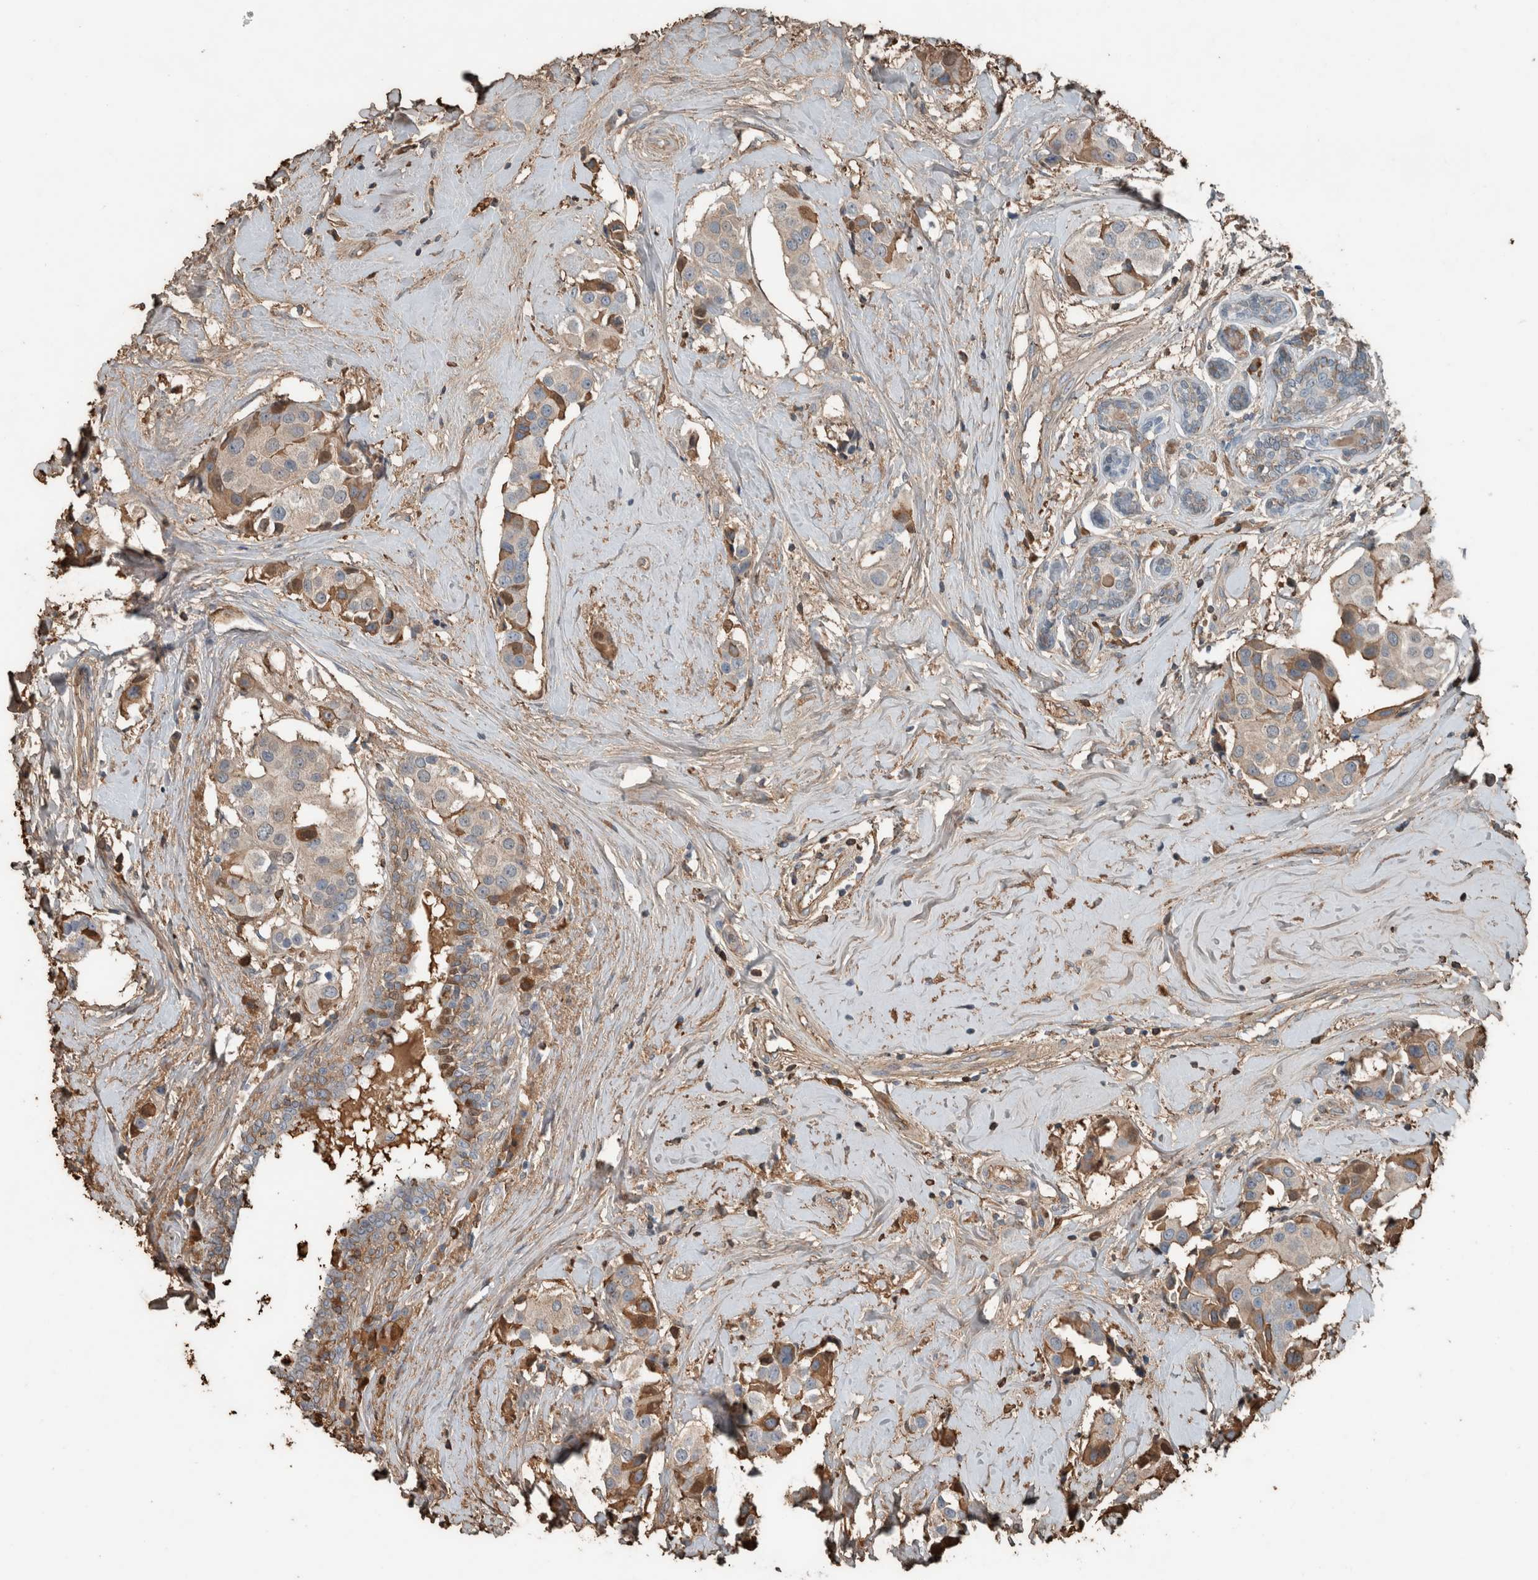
{"staining": {"intensity": "moderate", "quantity": "25%-75%", "location": "cytoplasmic/membranous"}, "tissue": "breast cancer", "cell_type": "Tumor cells", "image_type": "cancer", "snomed": [{"axis": "morphology", "description": "Normal tissue, NOS"}, {"axis": "morphology", "description": "Duct carcinoma"}, {"axis": "topography", "description": "Breast"}], "caption": "There is medium levels of moderate cytoplasmic/membranous positivity in tumor cells of breast intraductal carcinoma, as demonstrated by immunohistochemical staining (brown color).", "gene": "USP34", "patient": {"sex": "female", "age": 39}}